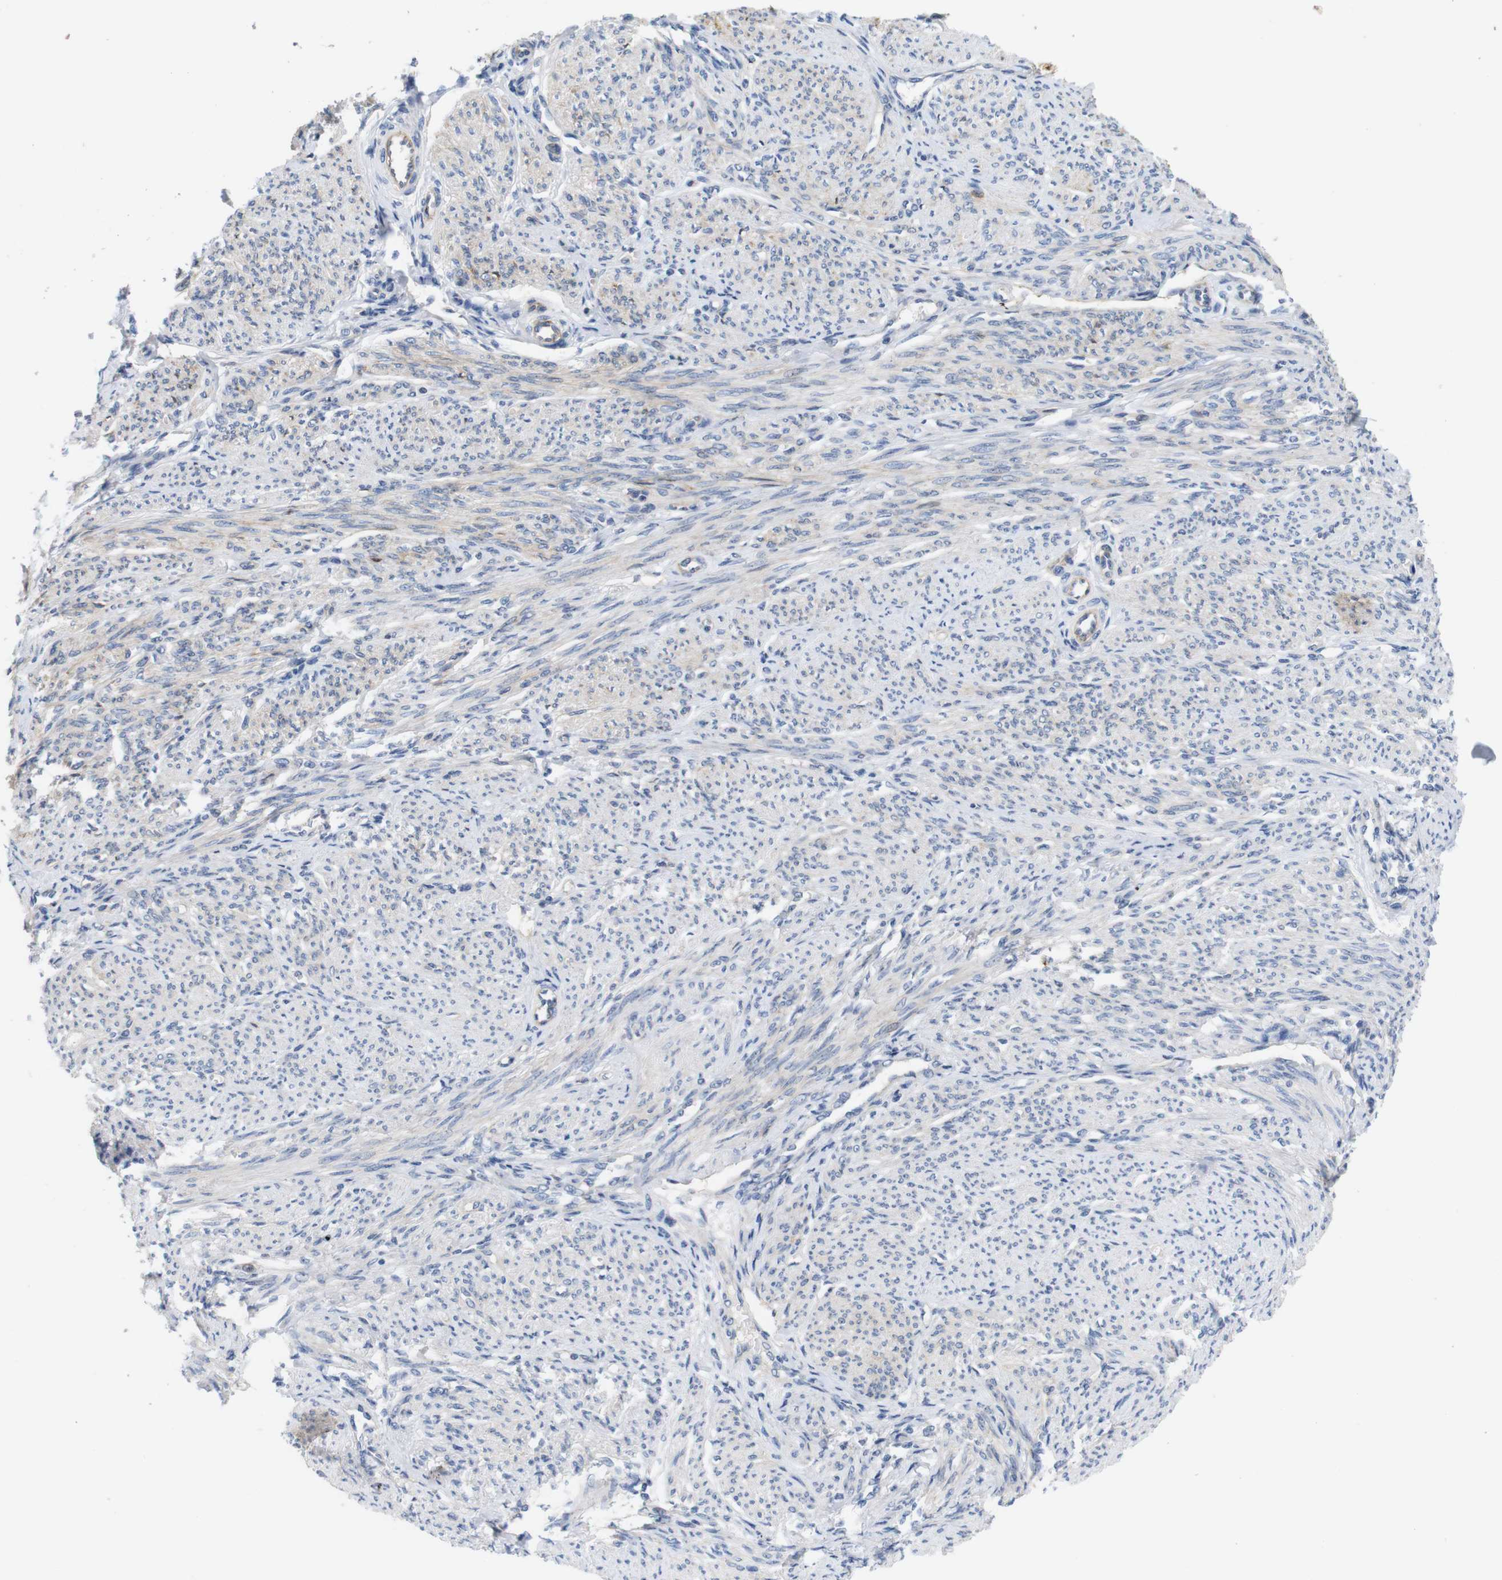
{"staining": {"intensity": "weak", "quantity": "25%-75%", "location": "cytoplasmic/membranous"}, "tissue": "smooth muscle", "cell_type": "Smooth muscle cells", "image_type": "normal", "snomed": [{"axis": "morphology", "description": "Normal tissue, NOS"}, {"axis": "topography", "description": "Smooth muscle"}], "caption": "The micrograph reveals a brown stain indicating the presence of a protein in the cytoplasmic/membranous of smooth muscle cells in smooth muscle.", "gene": "ITGA5", "patient": {"sex": "female", "age": 65}}